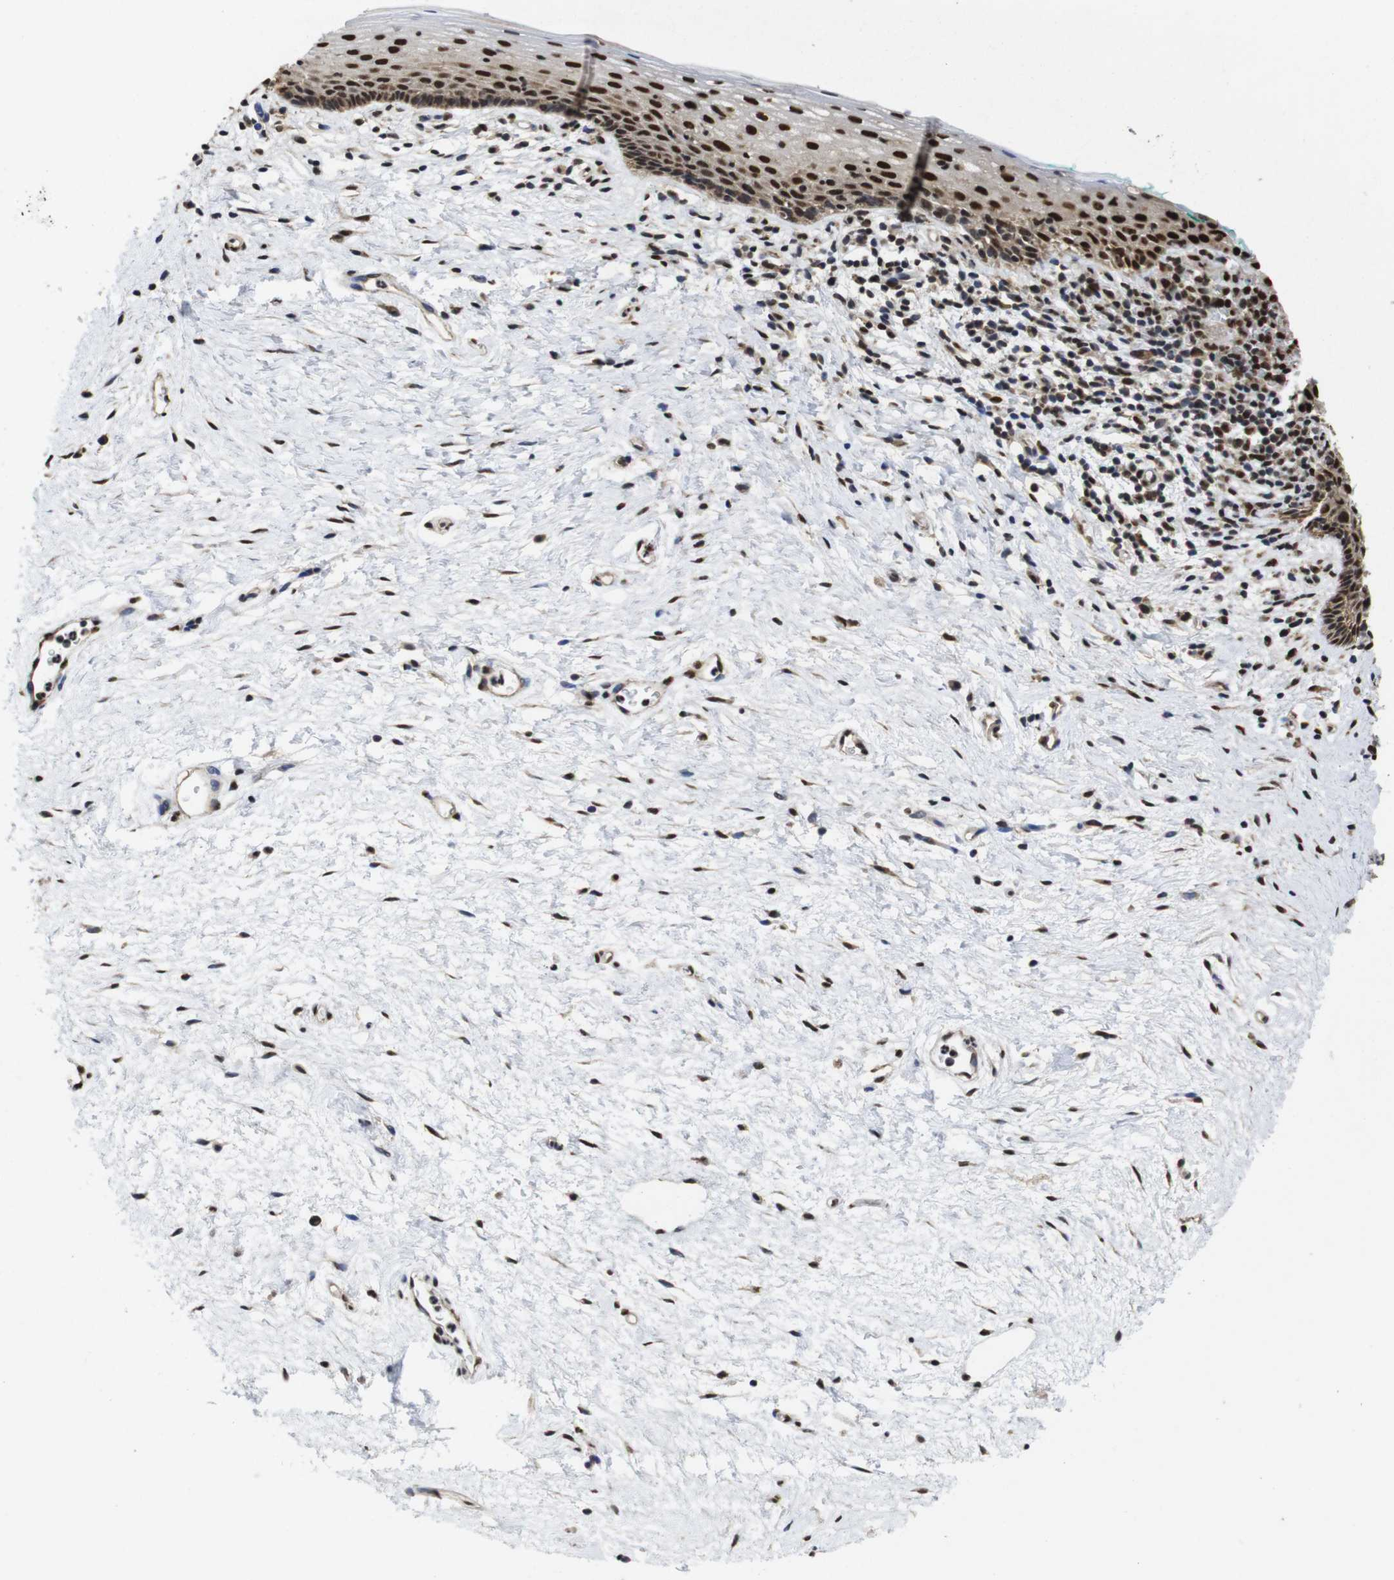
{"staining": {"intensity": "strong", "quantity": "25%-75%", "location": "cytoplasmic/membranous,nuclear"}, "tissue": "vagina", "cell_type": "Squamous epithelial cells", "image_type": "normal", "snomed": [{"axis": "morphology", "description": "Normal tissue, NOS"}, {"axis": "topography", "description": "Vagina"}], "caption": "The immunohistochemical stain shows strong cytoplasmic/membranous,nuclear expression in squamous epithelial cells of unremarkable vagina. Immunohistochemistry (ihc) stains the protein in brown and the nuclei are stained blue.", "gene": "SUMO3", "patient": {"sex": "female", "age": 44}}